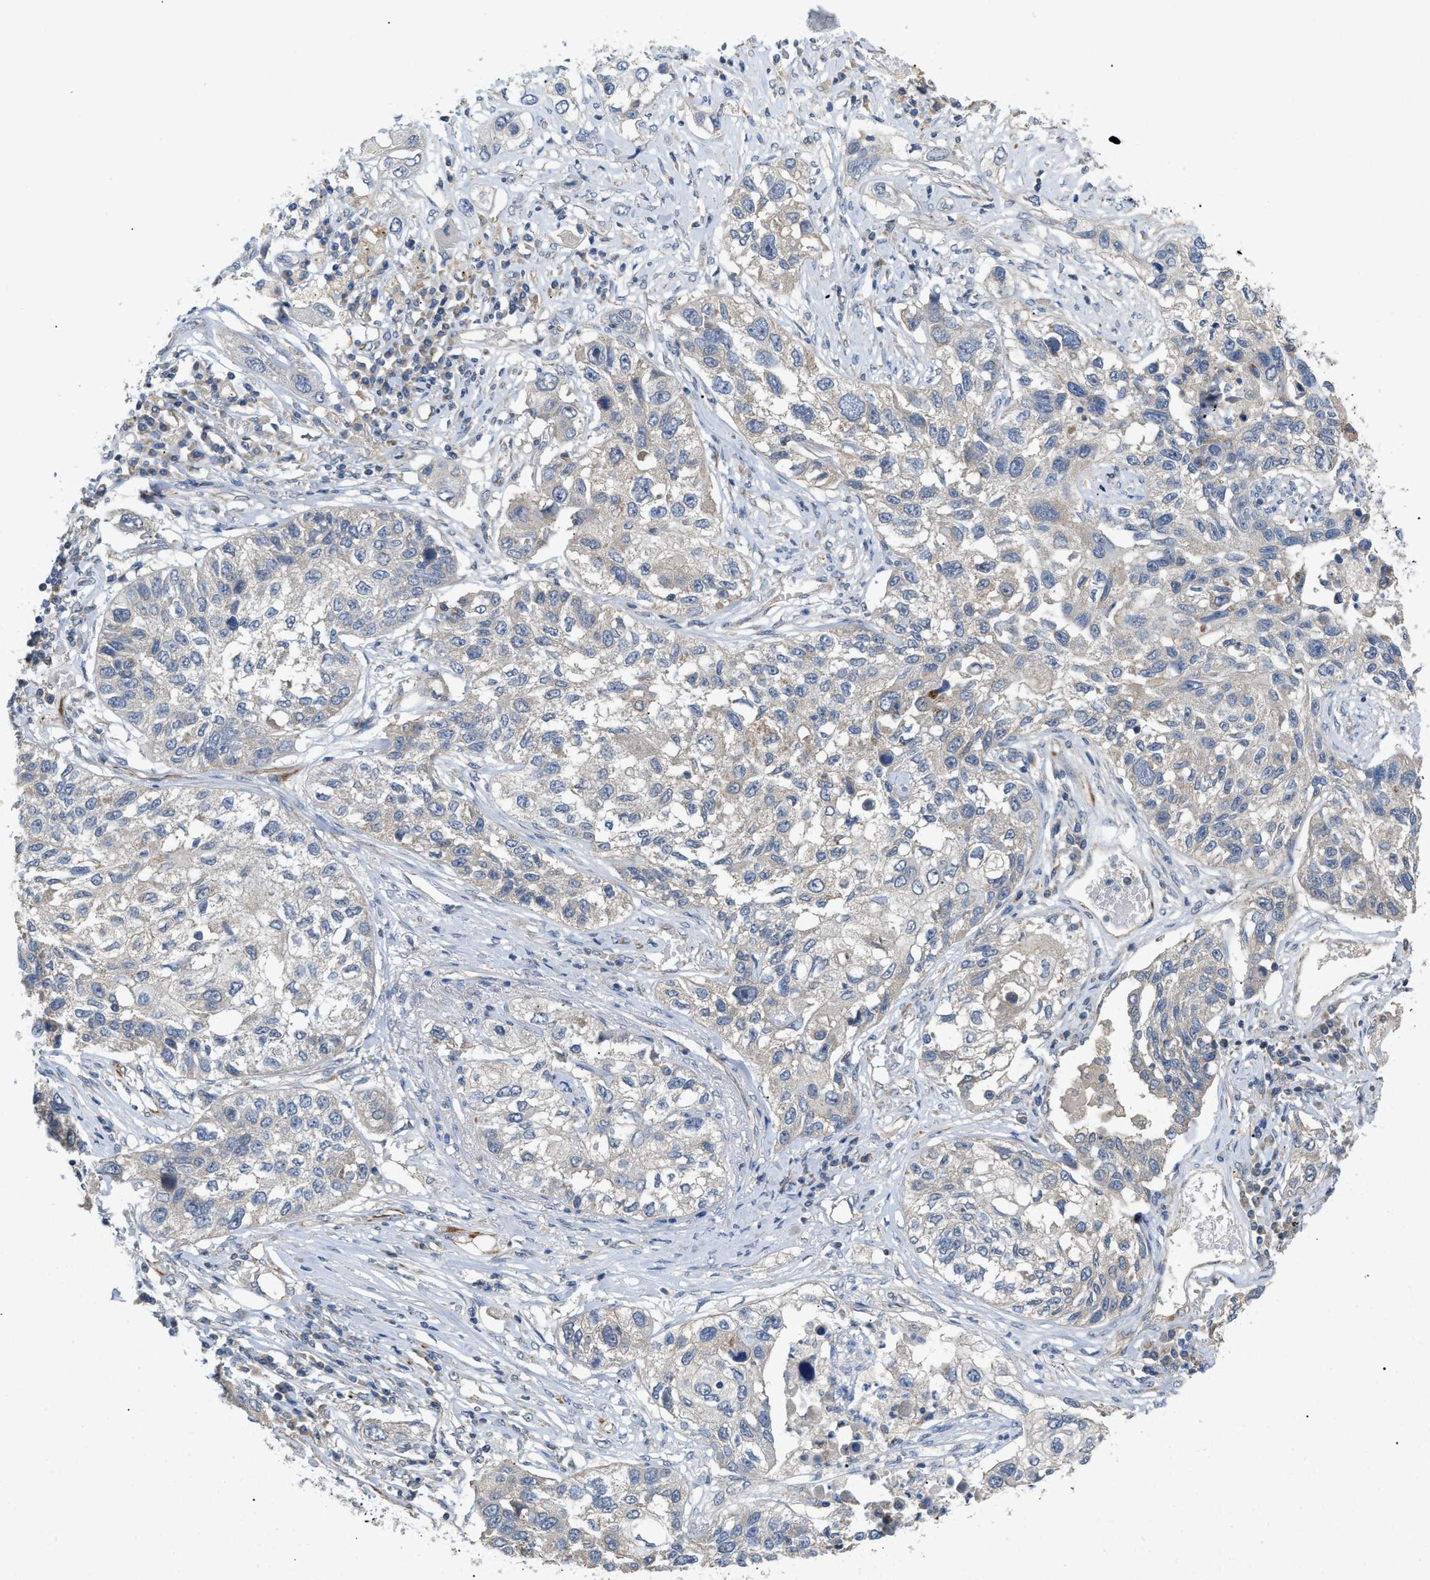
{"staining": {"intensity": "negative", "quantity": "none", "location": "none"}, "tissue": "lung cancer", "cell_type": "Tumor cells", "image_type": "cancer", "snomed": [{"axis": "morphology", "description": "Squamous cell carcinoma, NOS"}, {"axis": "topography", "description": "Lung"}], "caption": "Lung cancer (squamous cell carcinoma) was stained to show a protein in brown. There is no significant staining in tumor cells. (Brightfield microscopy of DAB IHC at high magnification).", "gene": "DHX58", "patient": {"sex": "male", "age": 71}}